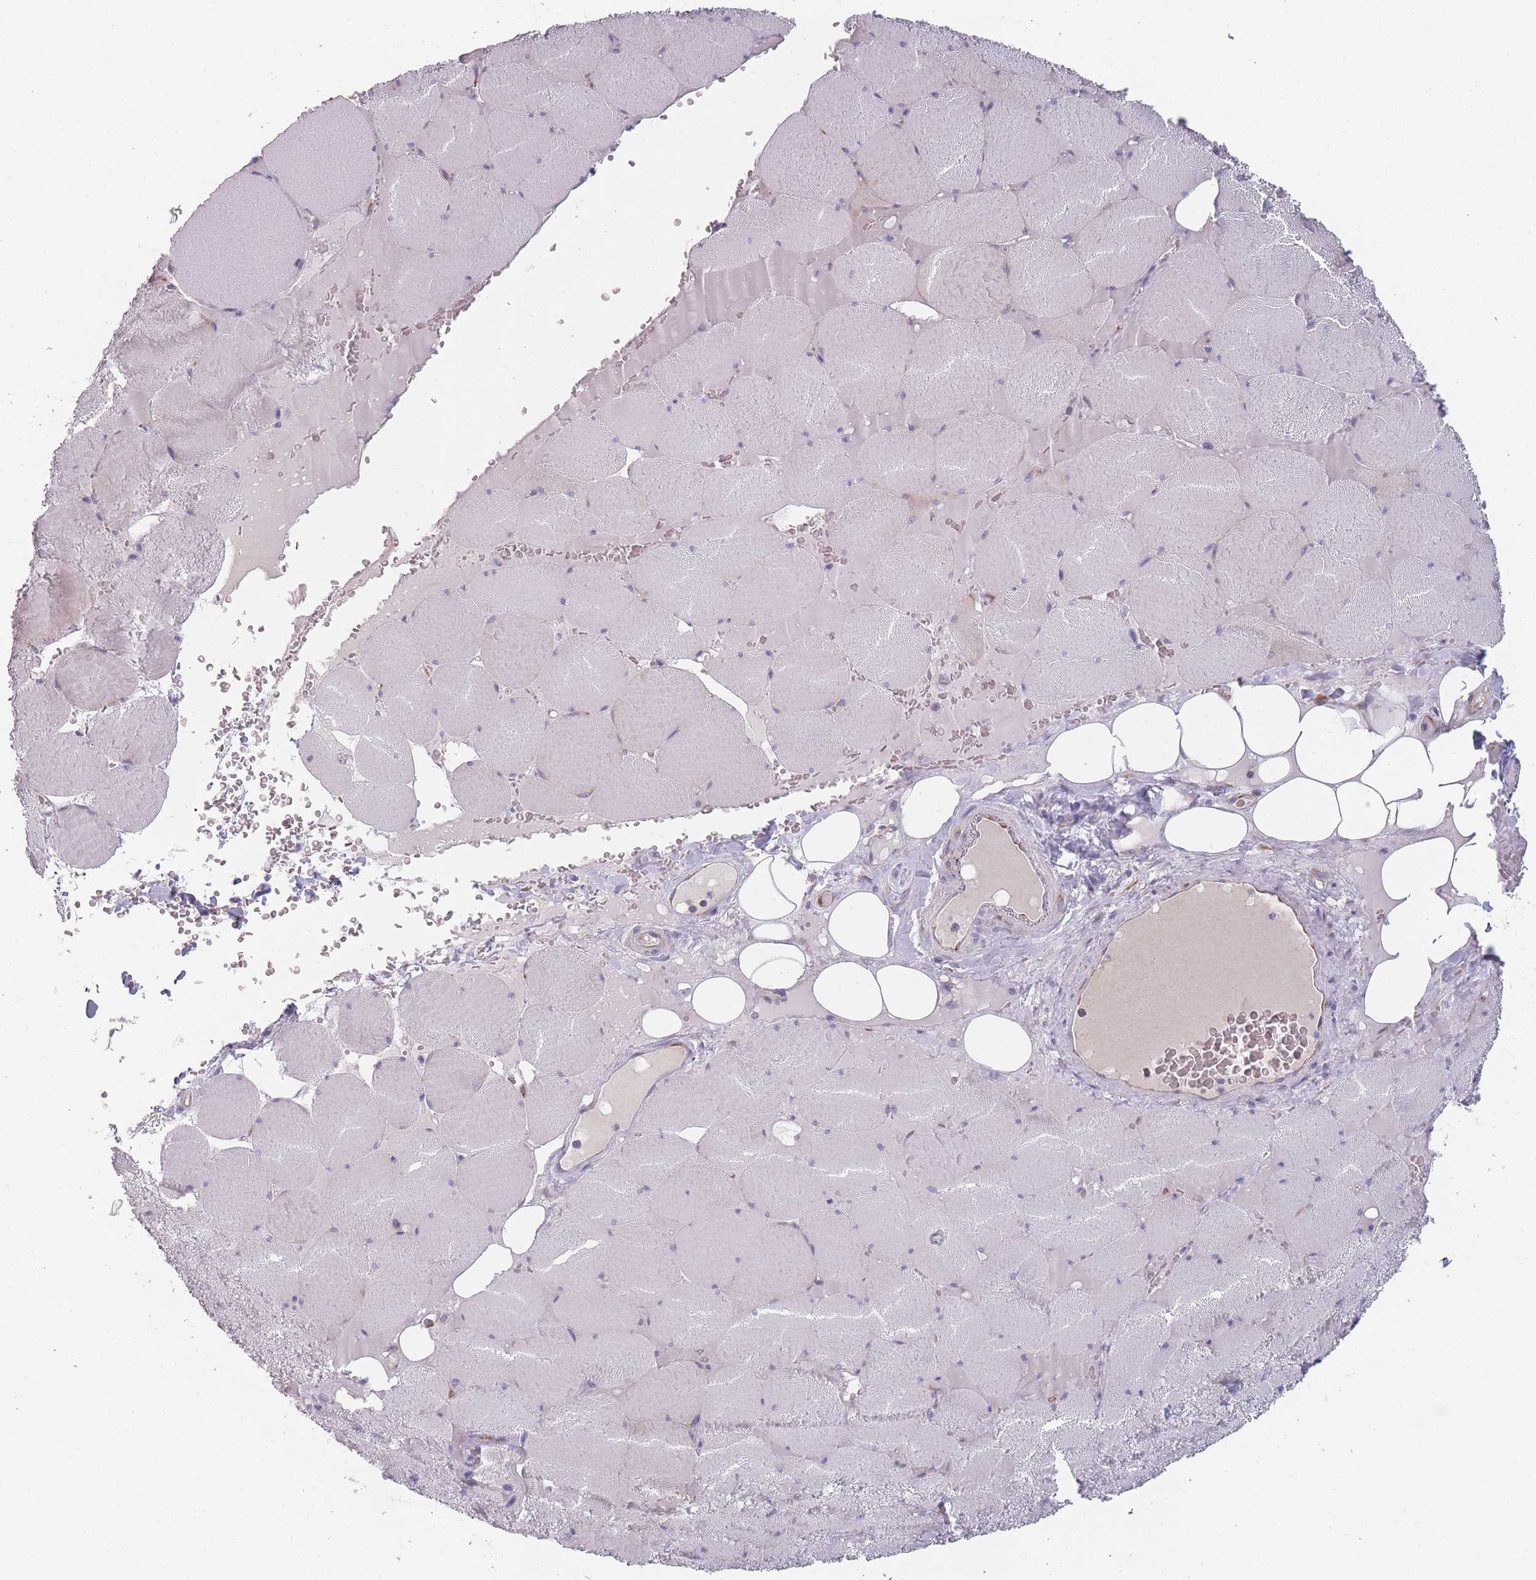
{"staining": {"intensity": "negative", "quantity": "none", "location": "none"}, "tissue": "skeletal muscle", "cell_type": "Myocytes", "image_type": "normal", "snomed": [{"axis": "morphology", "description": "Normal tissue, NOS"}, {"axis": "topography", "description": "Skeletal muscle"}, {"axis": "topography", "description": "Head-Neck"}], "caption": "This is an immunohistochemistry micrograph of benign human skeletal muscle. There is no positivity in myocytes.", "gene": "CACNG5", "patient": {"sex": "male", "age": 66}}